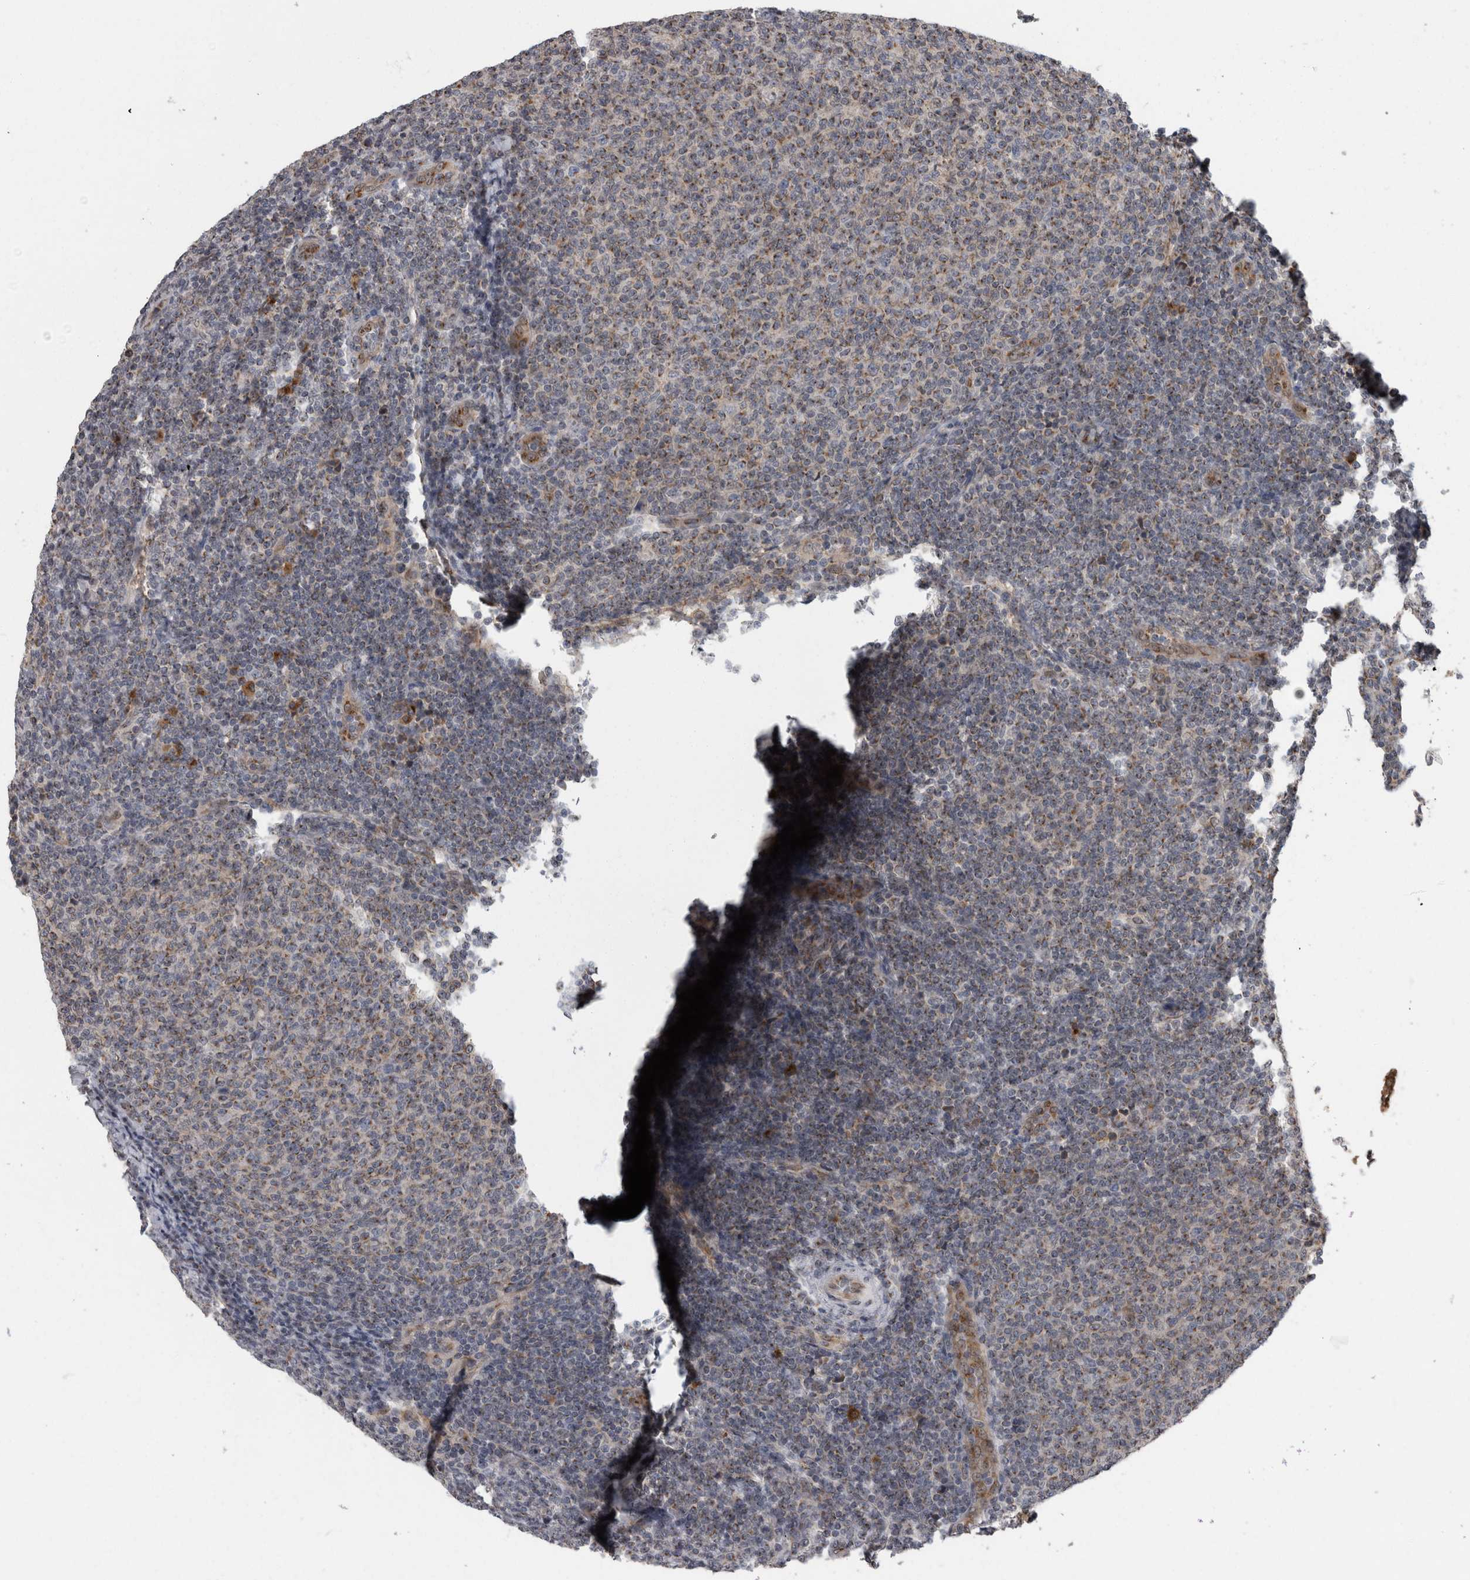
{"staining": {"intensity": "weak", "quantity": "25%-75%", "location": "cytoplasmic/membranous"}, "tissue": "lymphoma", "cell_type": "Tumor cells", "image_type": "cancer", "snomed": [{"axis": "morphology", "description": "Malignant lymphoma, non-Hodgkin's type, Low grade"}, {"axis": "topography", "description": "Lymph node"}], "caption": "Tumor cells display low levels of weak cytoplasmic/membranous expression in approximately 25%-75% of cells in human malignant lymphoma, non-Hodgkin's type (low-grade). (DAB = brown stain, brightfield microscopy at high magnification).", "gene": "LMAN2L", "patient": {"sex": "male", "age": 66}}